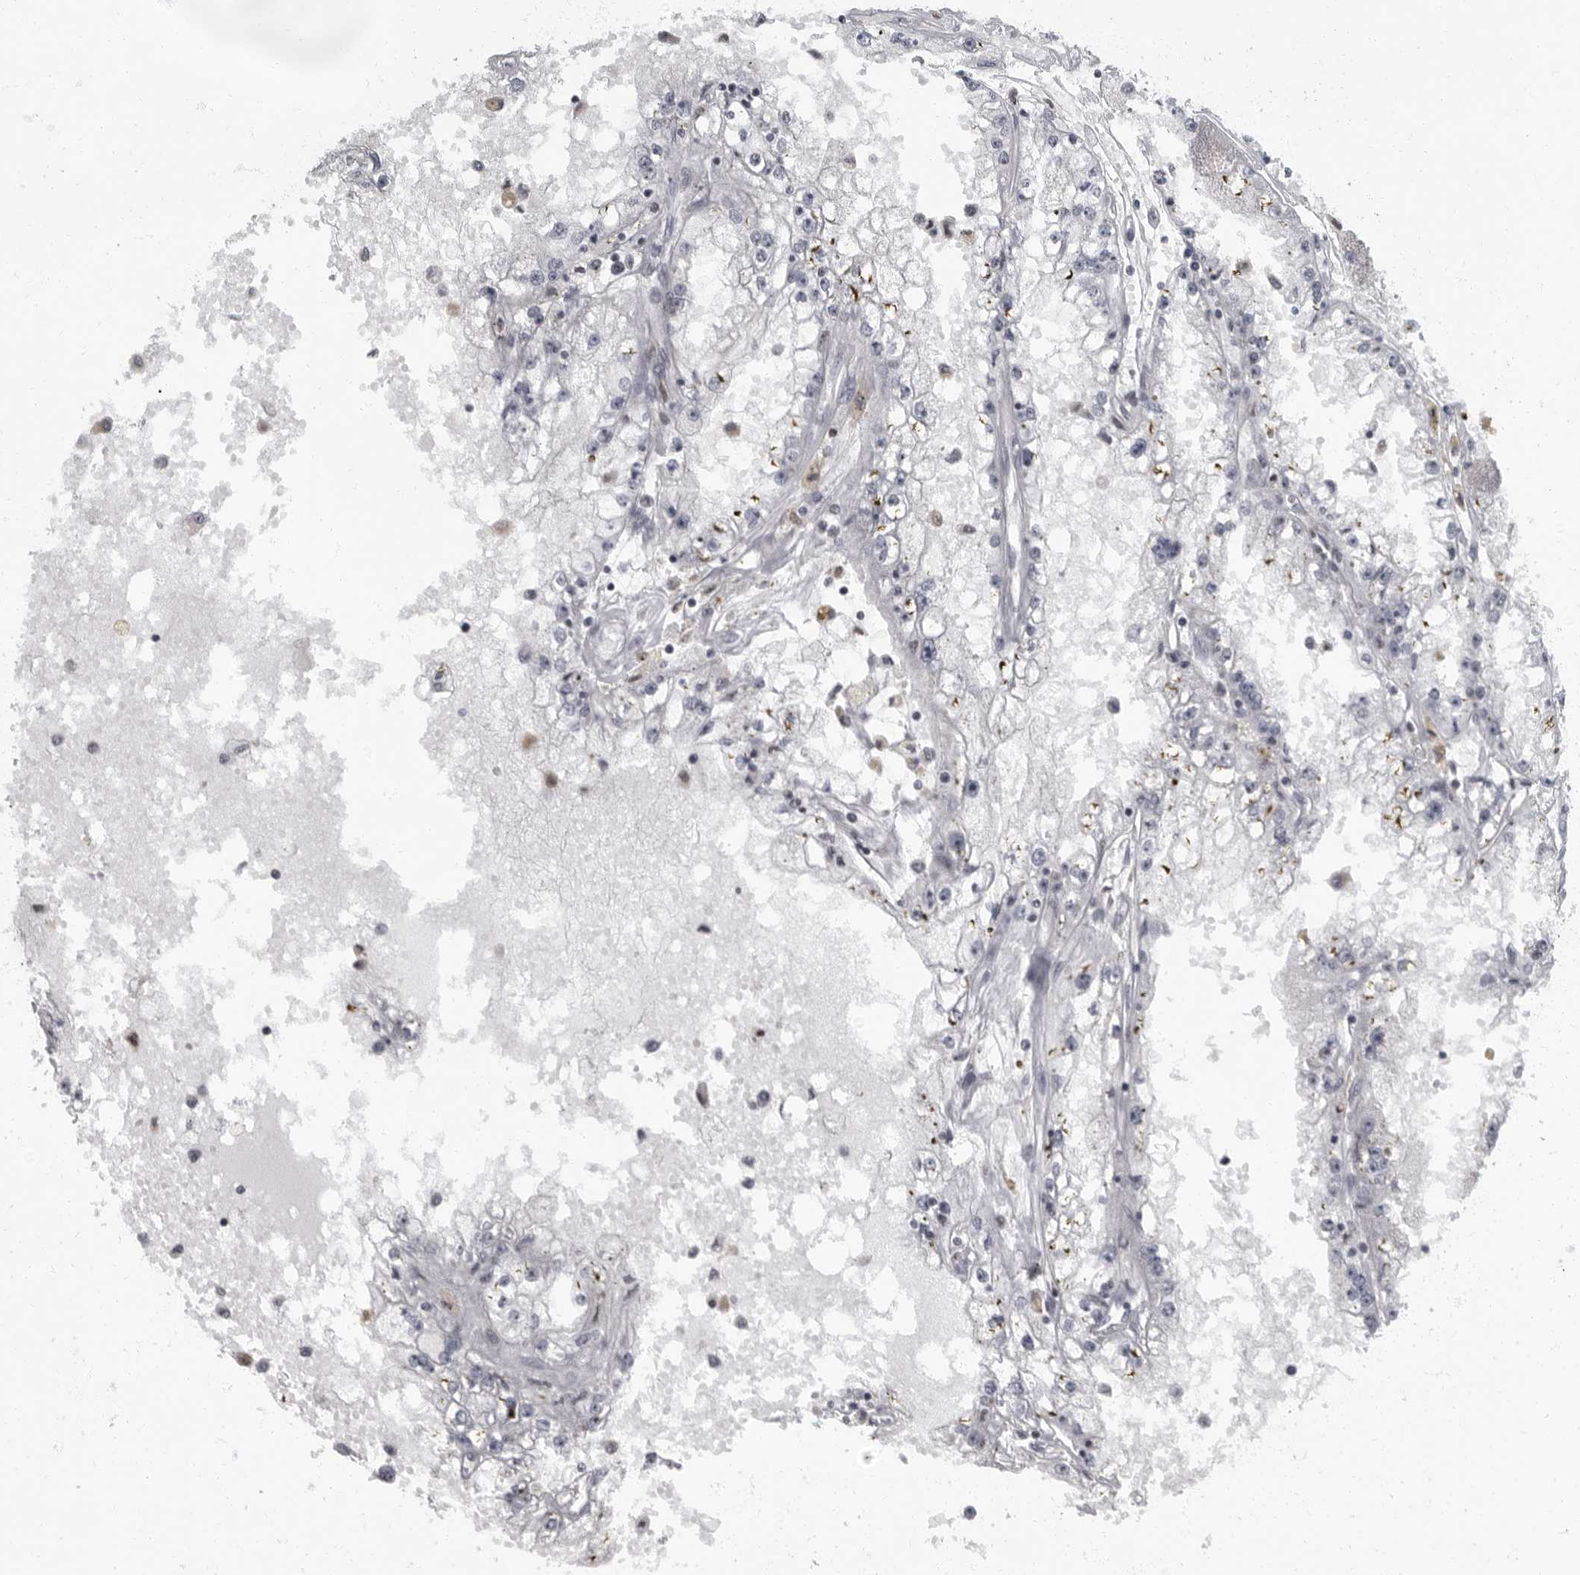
{"staining": {"intensity": "negative", "quantity": "none", "location": "none"}, "tissue": "renal cancer", "cell_type": "Tumor cells", "image_type": "cancer", "snomed": [{"axis": "morphology", "description": "Adenocarcinoma, NOS"}, {"axis": "topography", "description": "Kidney"}], "caption": "Tumor cells show no significant staining in renal adenocarcinoma. The staining was performed using DAB to visualize the protein expression in brown, while the nuclei were stained in blue with hematoxylin (Magnification: 20x).", "gene": "EVI5", "patient": {"sex": "male", "age": 56}}